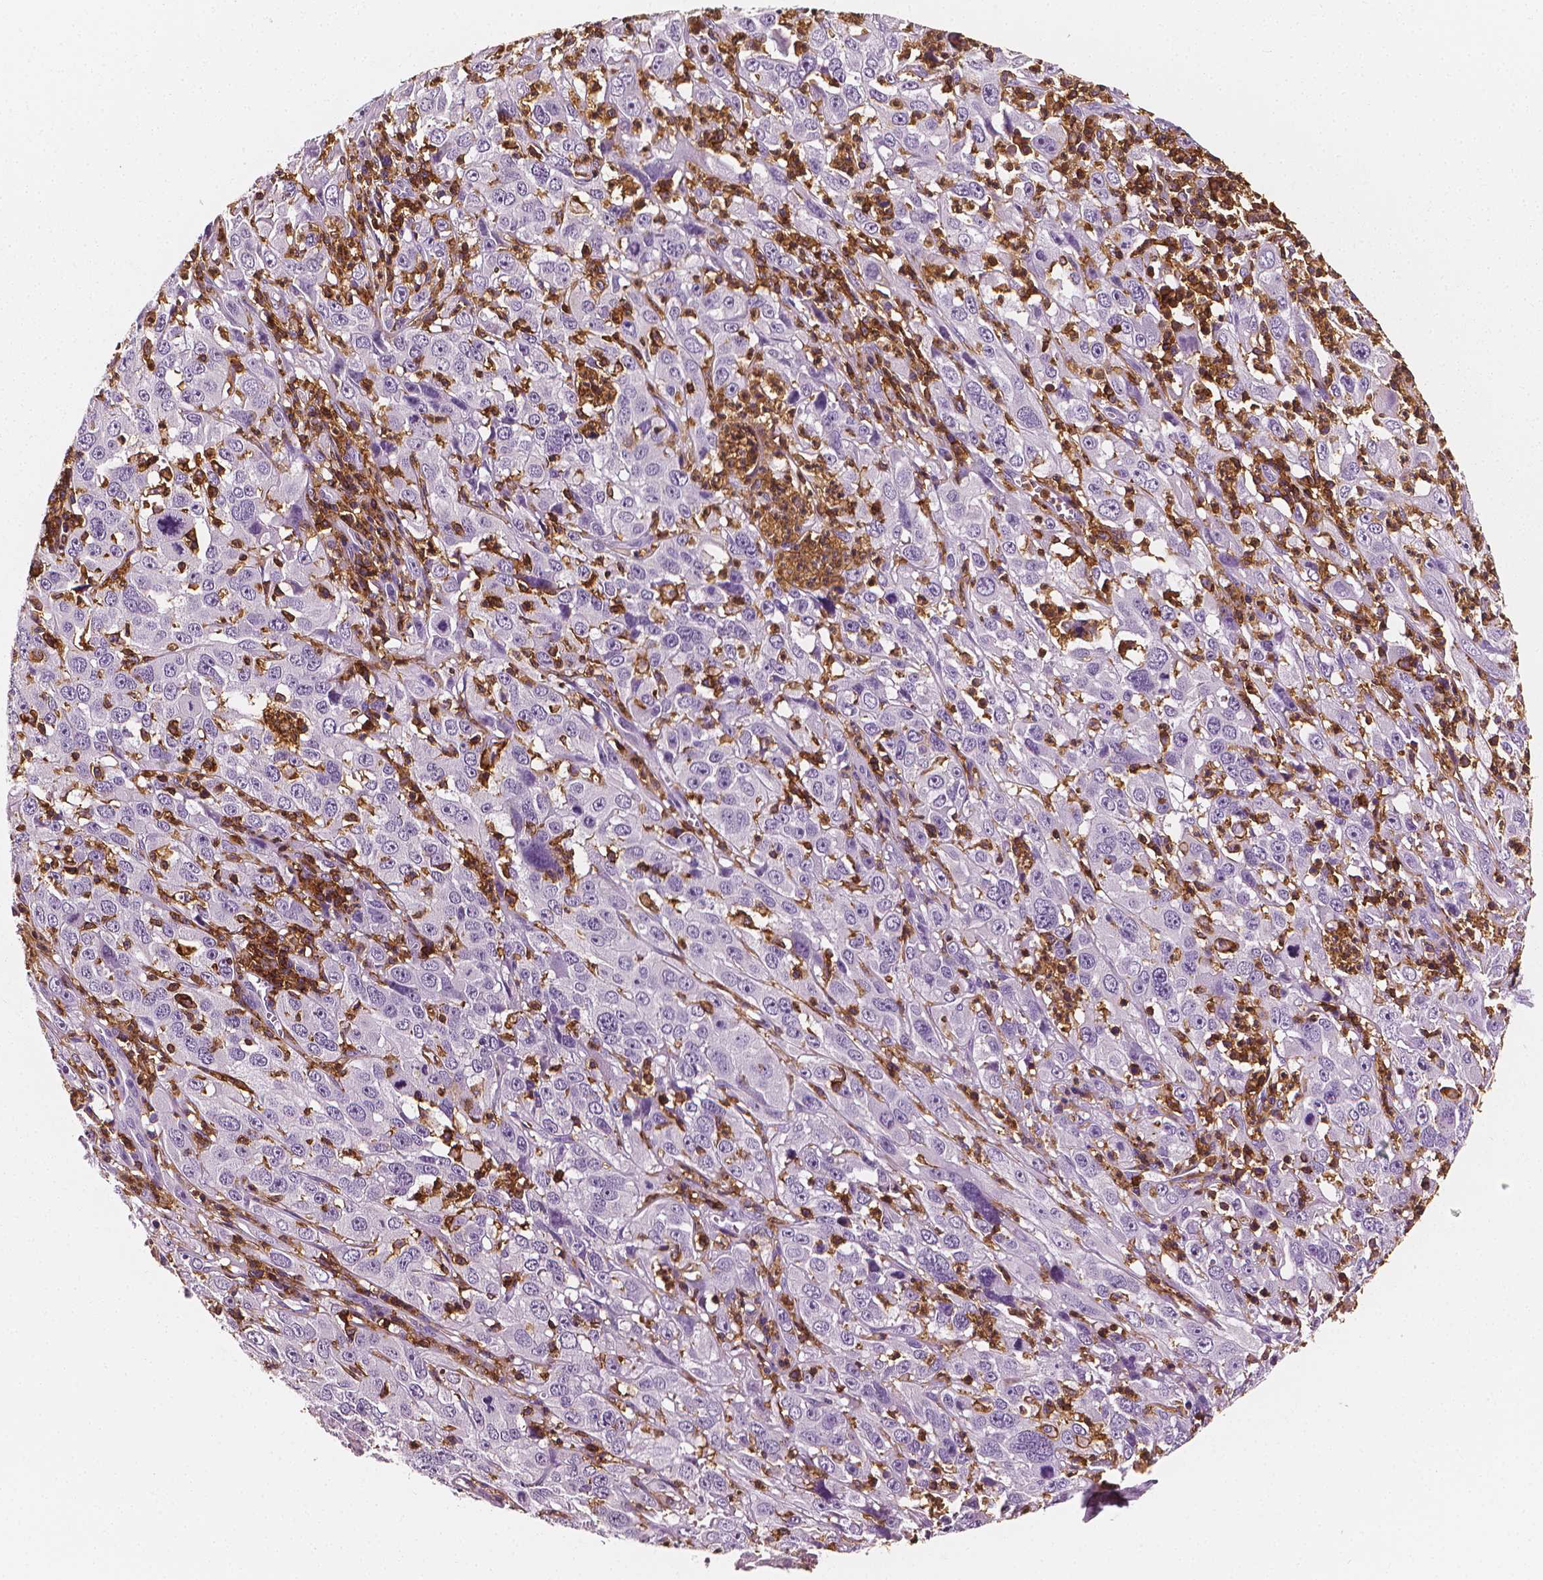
{"staining": {"intensity": "negative", "quantity": "none", "location": "none"}, "tissue": "cervical cancer", "cell_type": "Tumor cells", "image_type": "cancer", "snomed": [{"axis": "morphology", "description": "Squamous cell carcinoma, NOS"}, {"axis": "topography", "description": "Cervix"}], "caption": "Immunohistochemical staining of human squamous cell carcinoma (cervical) shows no significant expression in tumor cells. (Immunohistochemistry (ihc), brightfield microscopy, high magnification).", "gene": "PTPRC", "patient": {"sex": "female", "age": 32}}